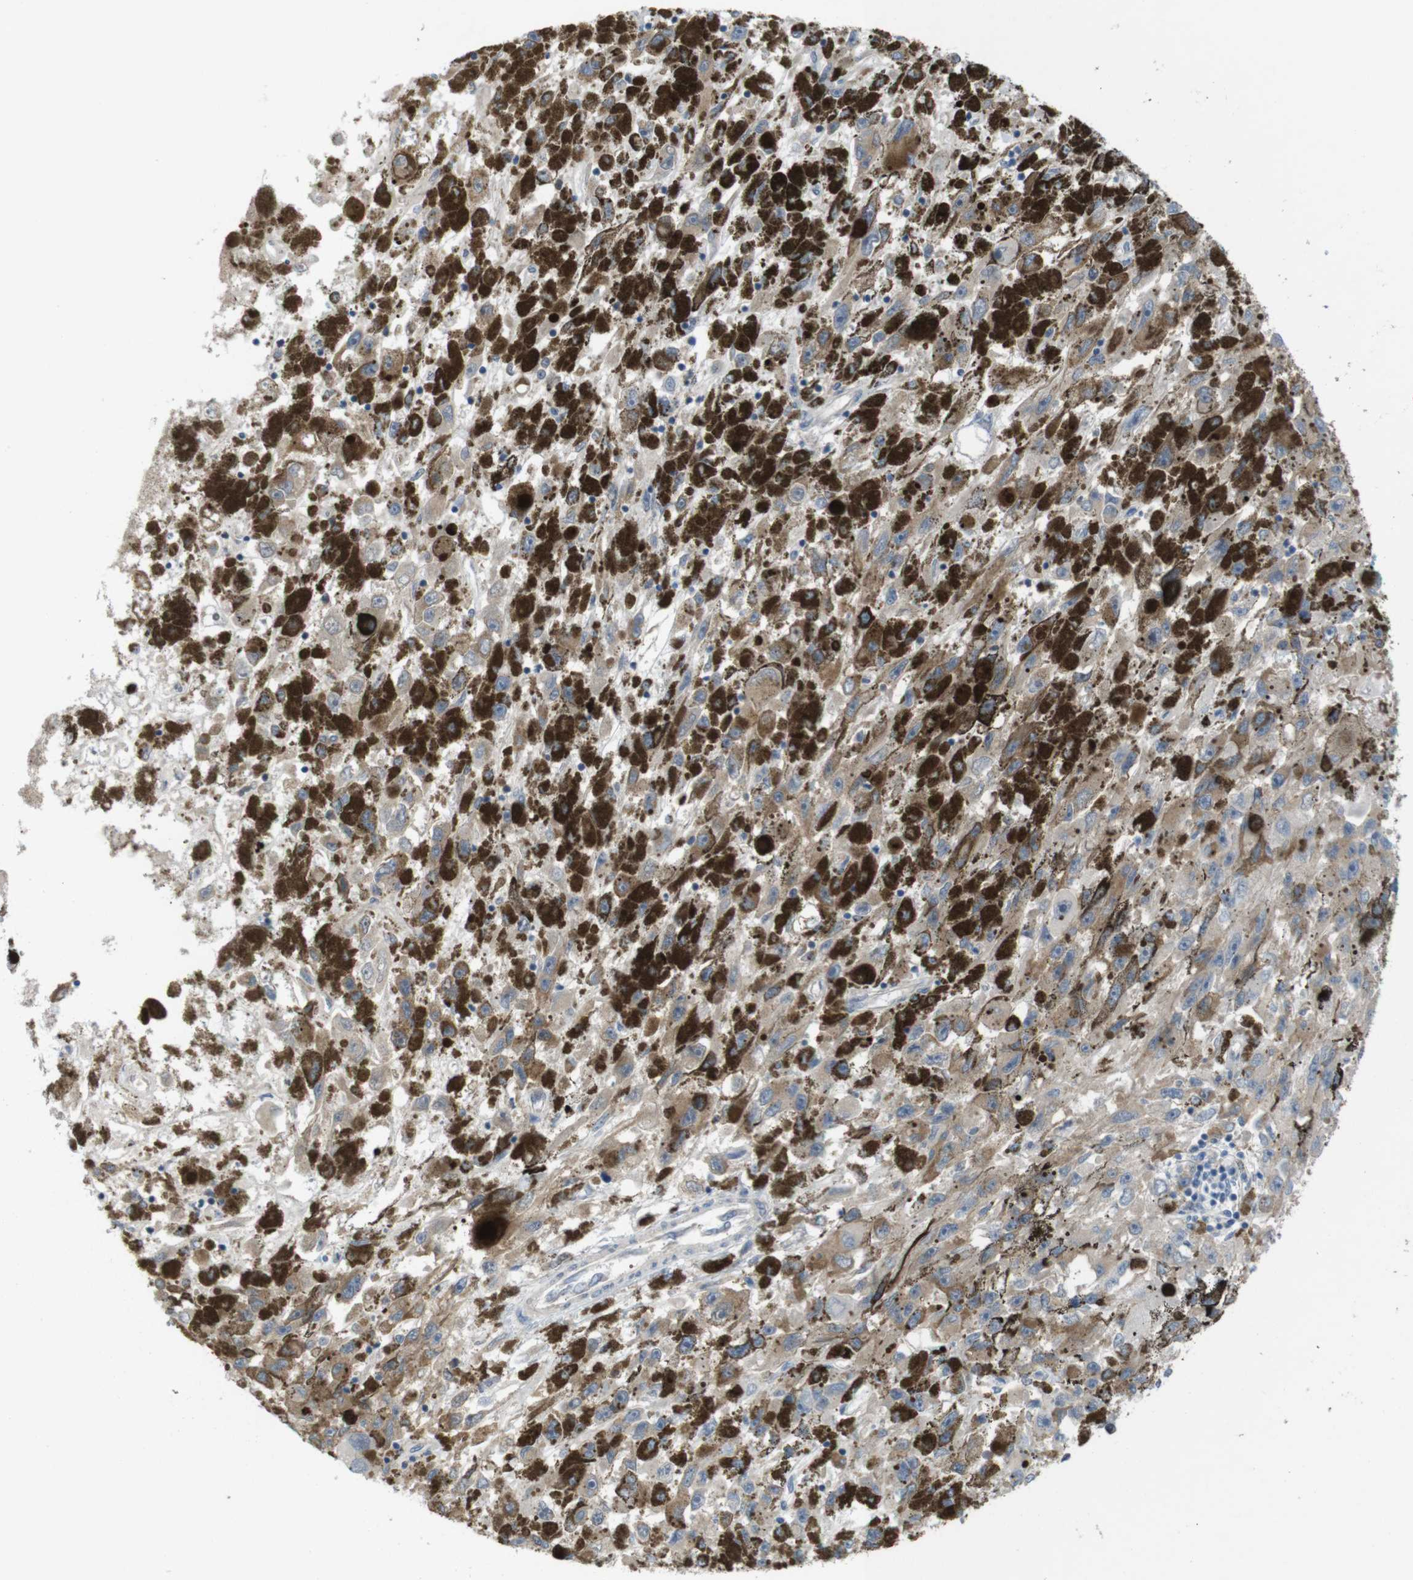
{"staining": {"intensity": "moderate", "quantity": ">75%", "location": "cytoplasmic/membranous"}, "tissue": "melanoma", "cell_type": "Tumor cells", "image_type": "cancer", "snomed": [{"axis": "morphology", "description": "Malignant melanoma, NOS"}, {"axis": "topography", "description": "Skin"}], "caption": "An immunohistochemistry (IHC) image of tumor tissue is shown. Protein staining in brown labels moderate cytoplasmic/membranous positivity in malignant melanoma within tumor cells.", "gene": "MTHFD1", "patient": {"sex": "female", "age": 104}}